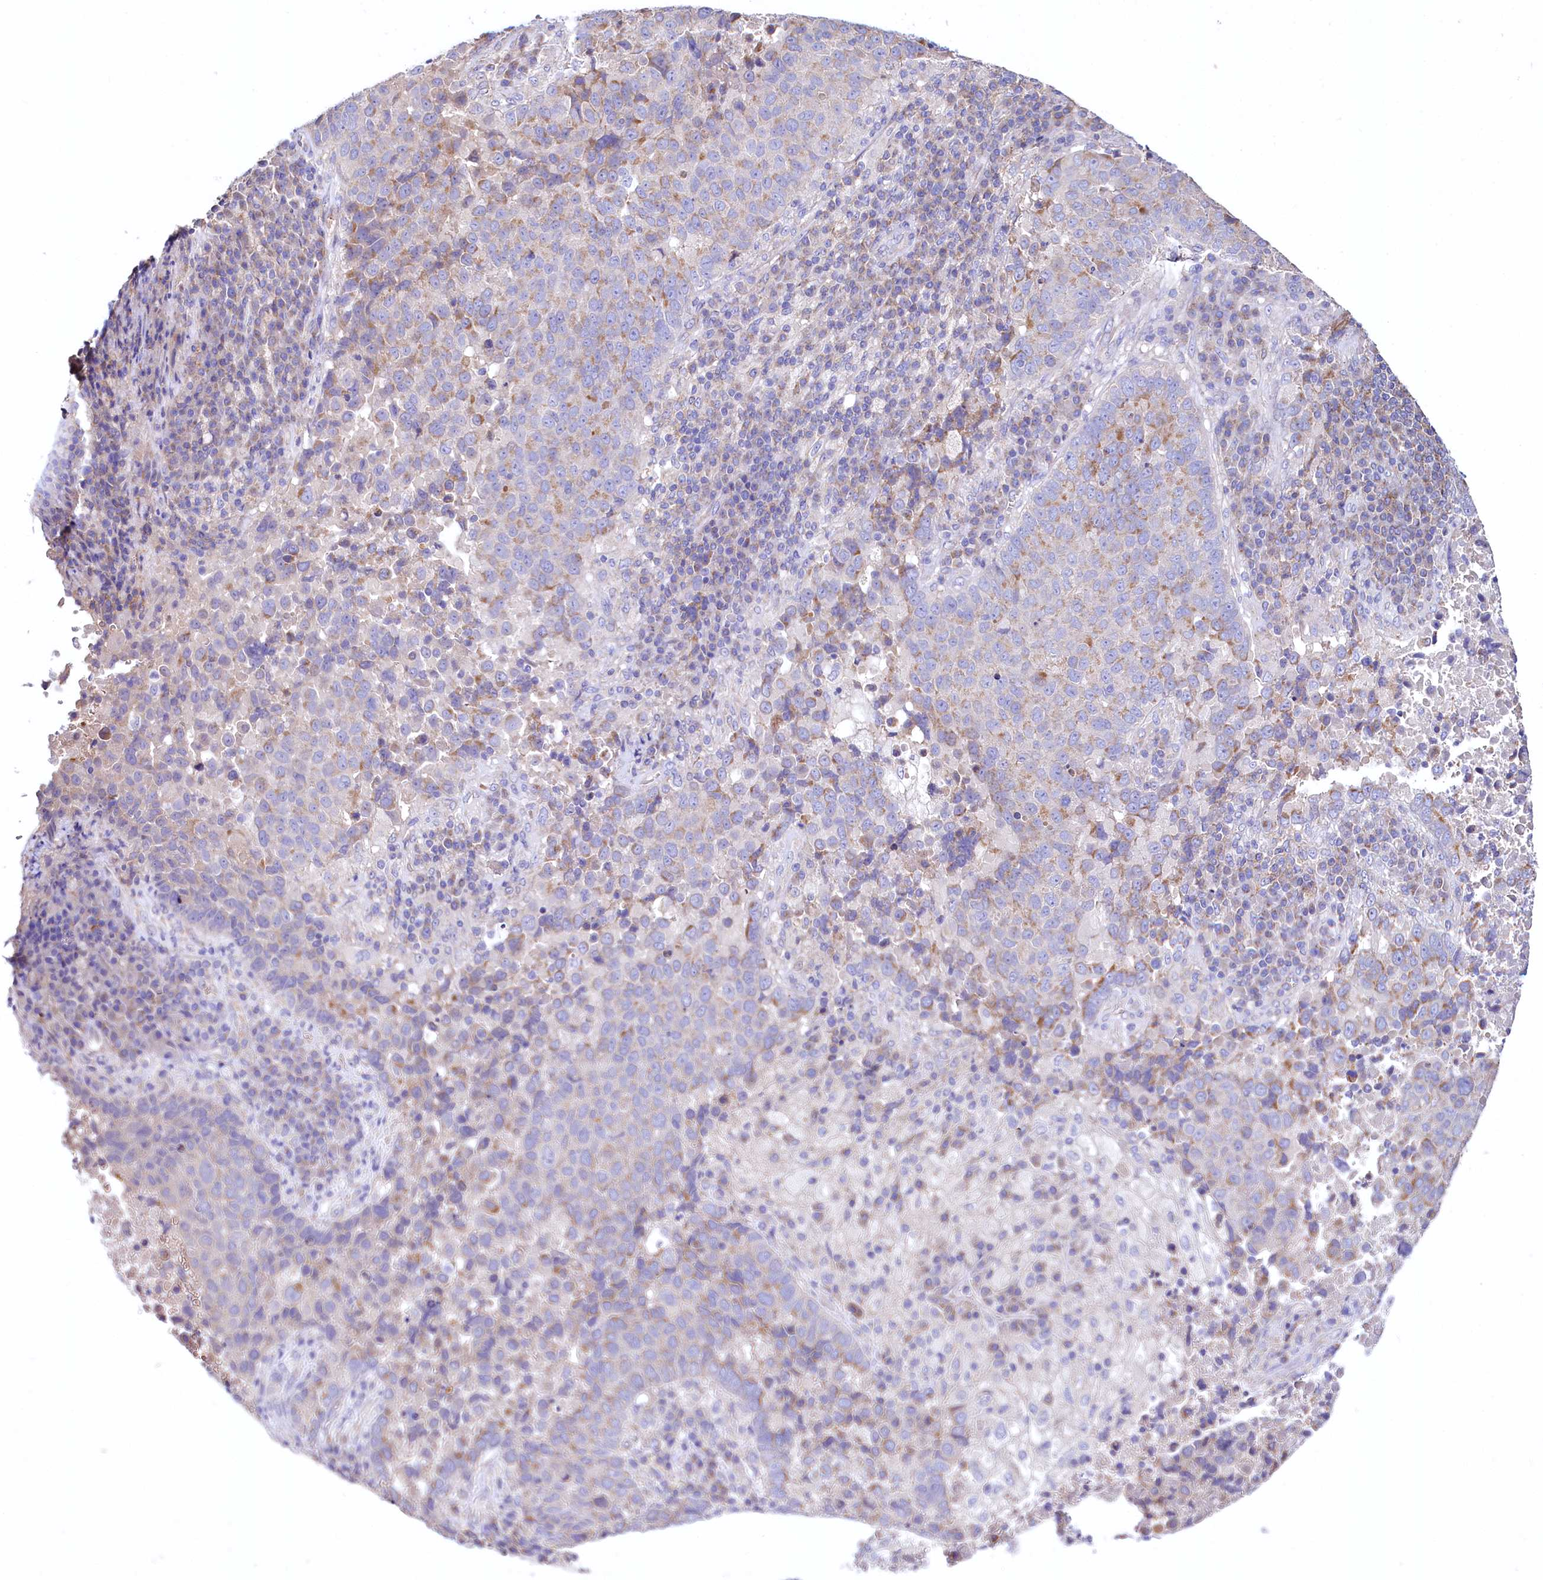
{"staining": {"intensity": "moderate", "quantity": "<25%", "location": "cytoplasmic/membranous"}, "tissue": "lung cancer", "cell_type": "Tumor cells", "image_type": "cancer", "snomed": [{"axis": "morphology", "description": "Squamous cell carcinoma, NOS"}, {"axis": "topography", "description": "Lung"}], "caption": "The photomicrograph exhibits staining of lung squamous cell carcinoma, revealing moderate cytoplasmic/membranous protein staining (brown color) within tumor cells. (Stains: DAB (3,3'-diaminobenzidine) in brown, nuclei in blue, Microscopy: brightfield microscopy at high magnification).", "gene": "CEP295", "patient": {"sex": "male", "age": 73}}